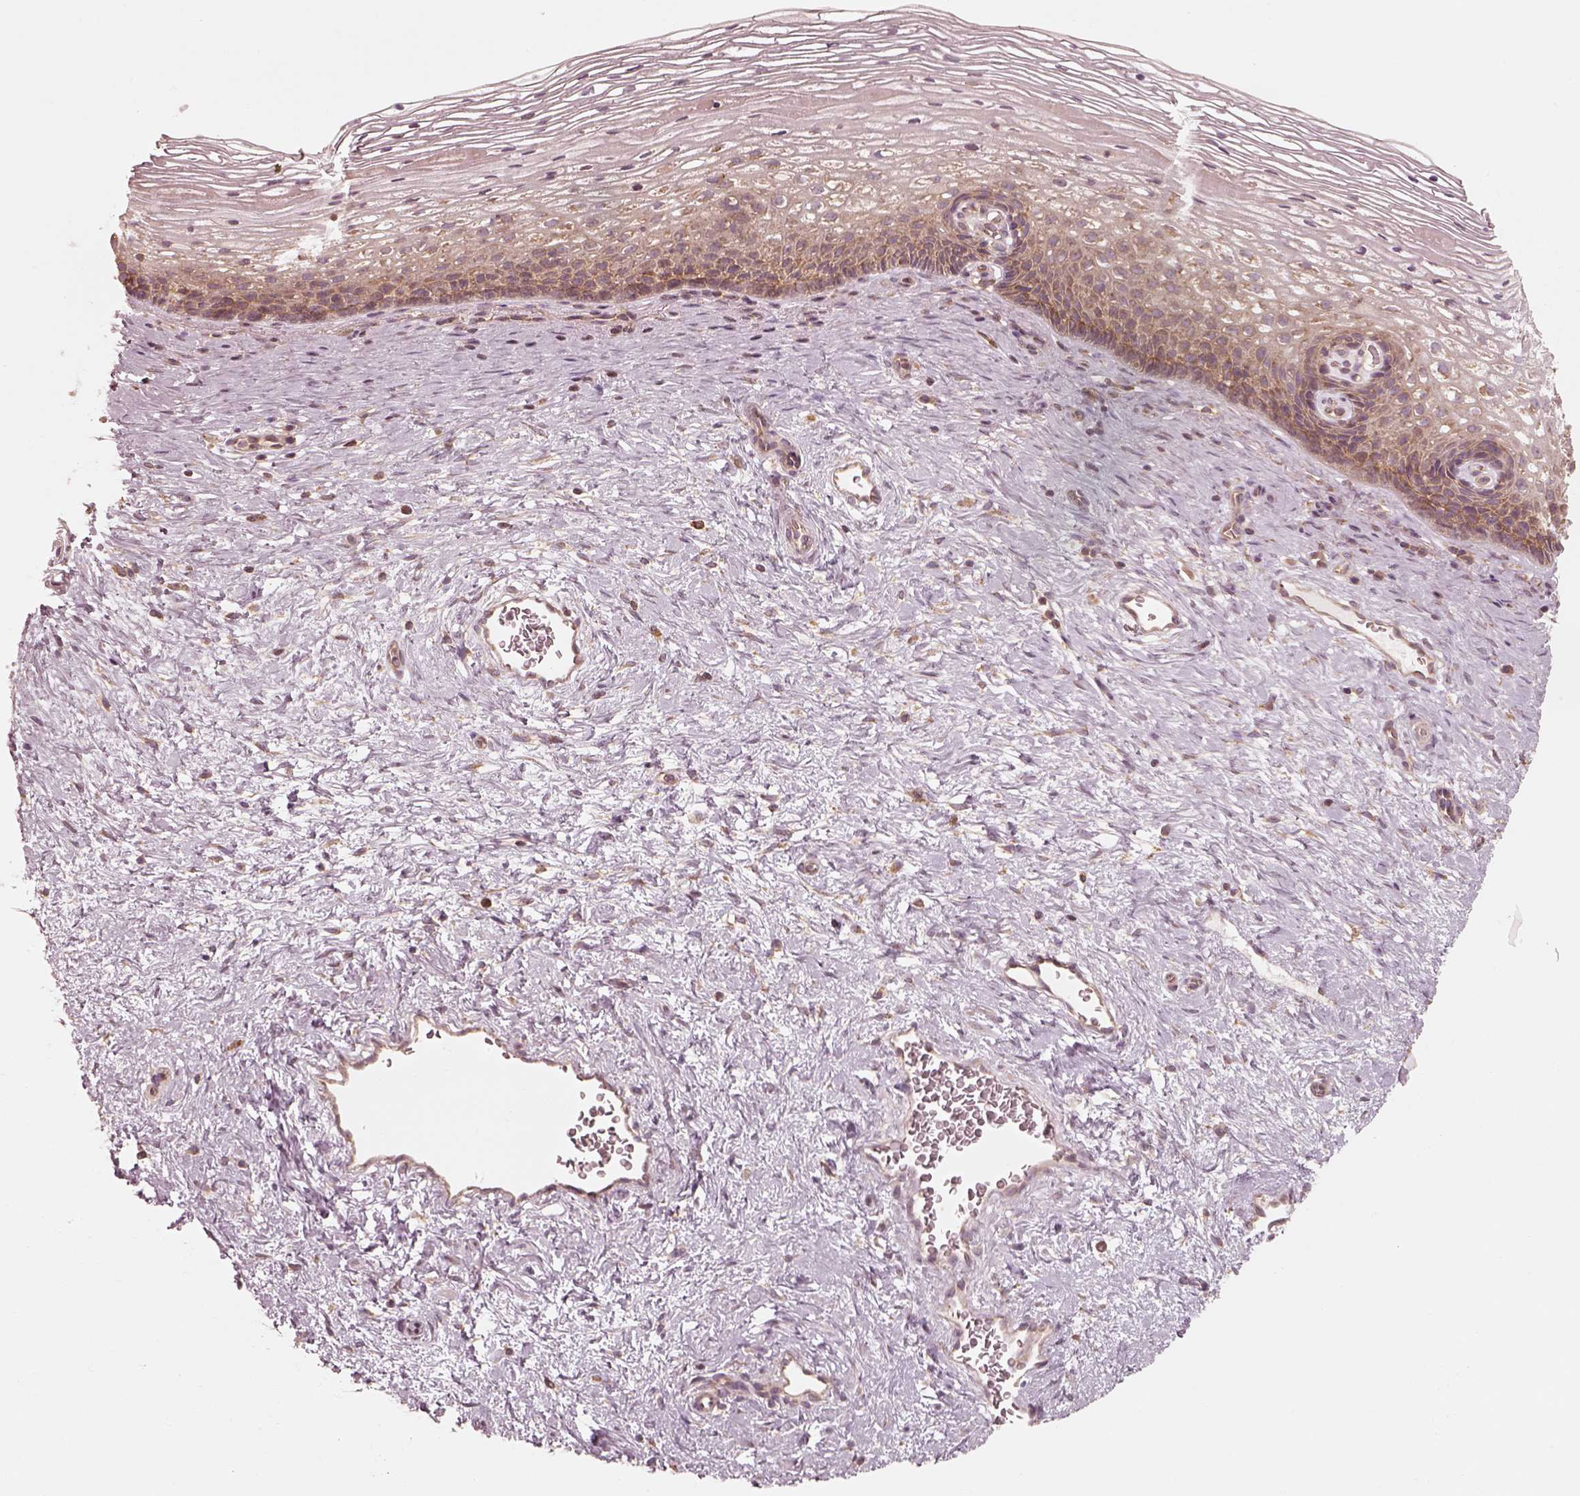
{"staining": {"intensity": "moderate", "quantity": ">75%", "location": "cytoplasmic/membranous"}, "tissue": "cervix", "cell_type": "Glandular cells", "image_type": "normal", "snomed": [{"axis": "morphology", "description": "Normal tissue, NOS"}, {"axis": "topography", "description": "Cervix"}], "caption": "The histopathology image demonstrates immunohistochemical staining of normal cervix. There is moderate cytoplasmic/membranous expression is present in about >75% of glandular cells. The staining is performed using DAB brown chromogen to label protein expression. The nuclei are counter-stained blue using hematoxylin.", "gene": "CNOT2", "patient": {"sex": "female", "age": 34}}